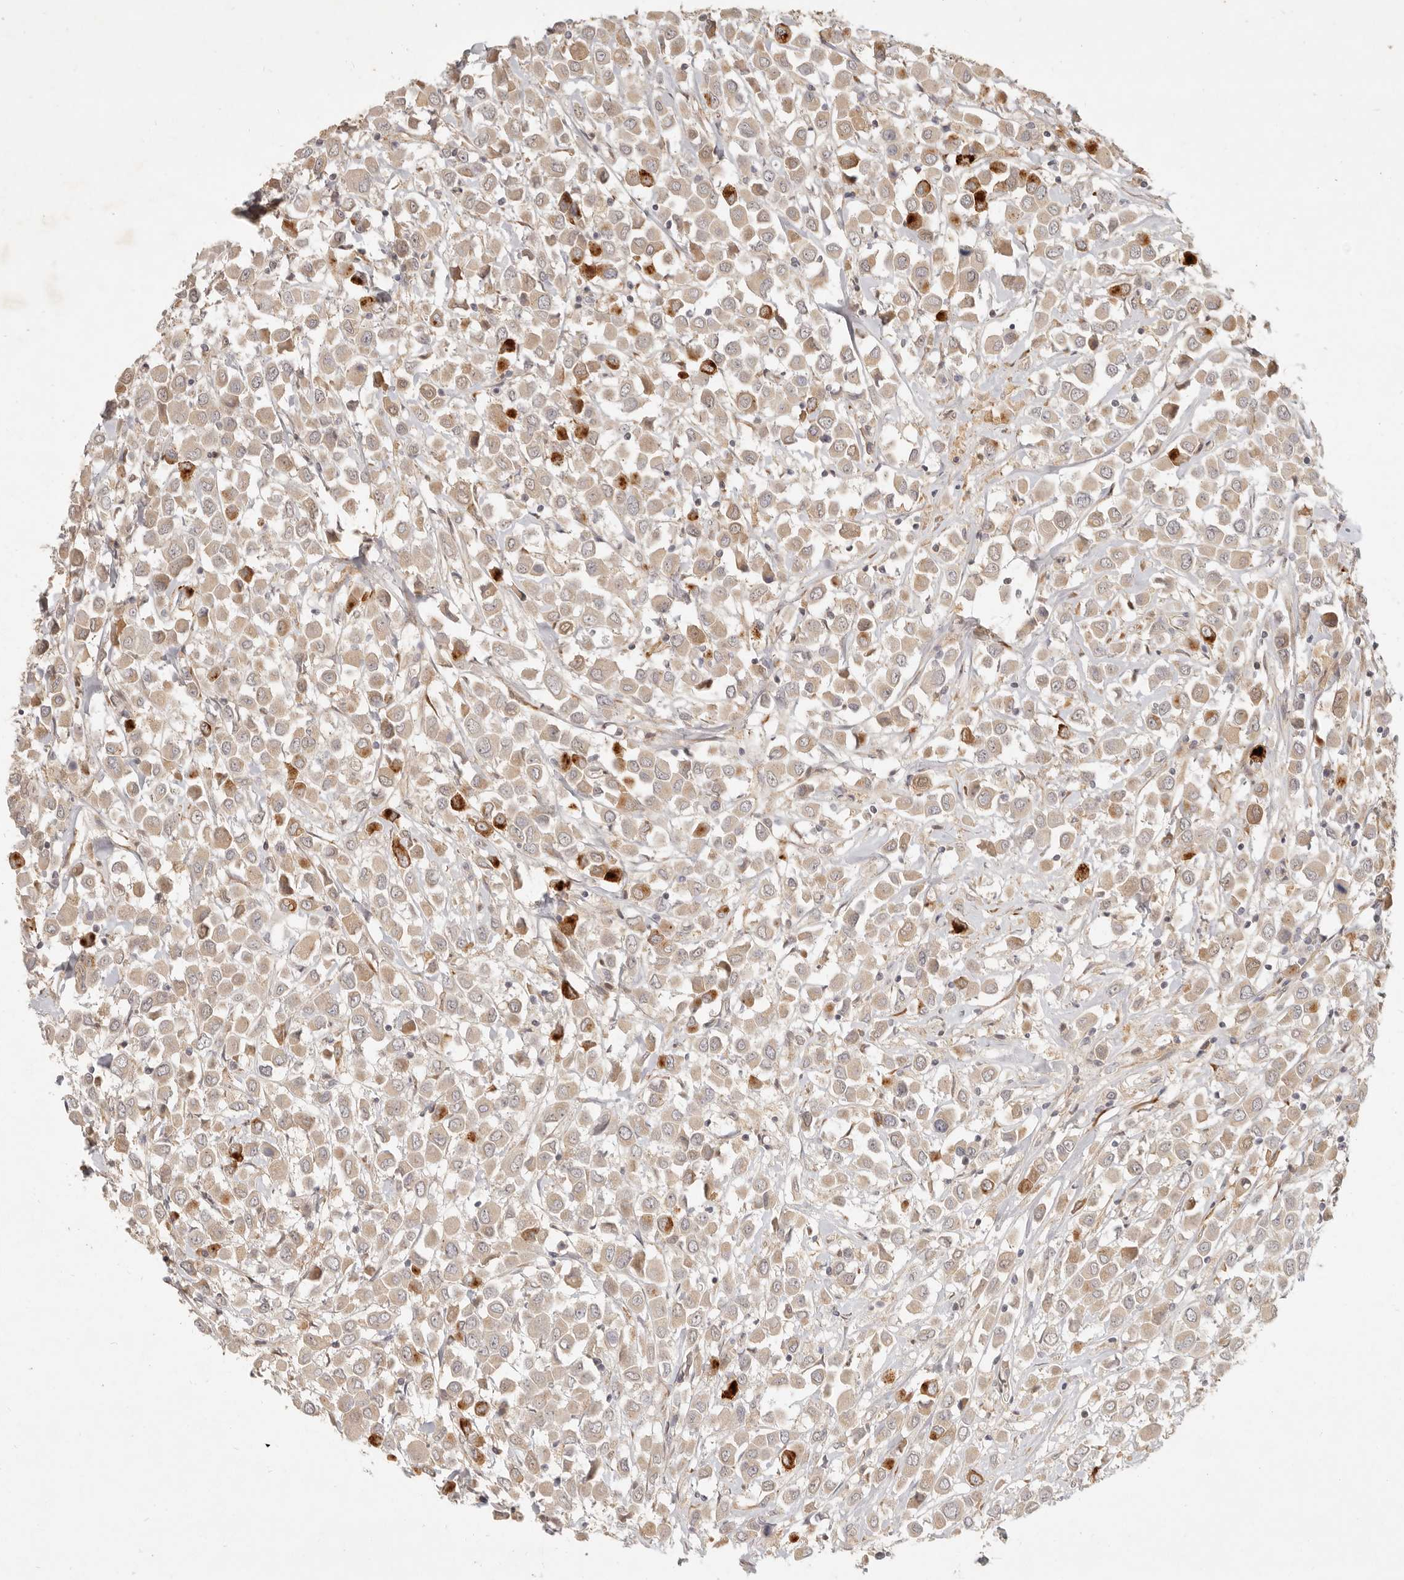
{"staining": {"intensity": "strong", "quantity": "<25%", "location": "cytoplasmic/membranous"}, "tissue": "breast cancer", "cell_type": "Tumor cells", "image_type": "cancer", "snomed": [{"axis": "morphology", "description": "Duct carcinoma"}, {"axis": "topography", "description": "Breast"}], "caption": "Breast cancer (invasive ductal carcinoma) stained with immunohistochemistry (IHC) demonstrates strong cytoplasmic/membranous staining in about <25% of tumor cells.", "gene": "UBXN11", "patient": {"sex": "female", "age": 61}}